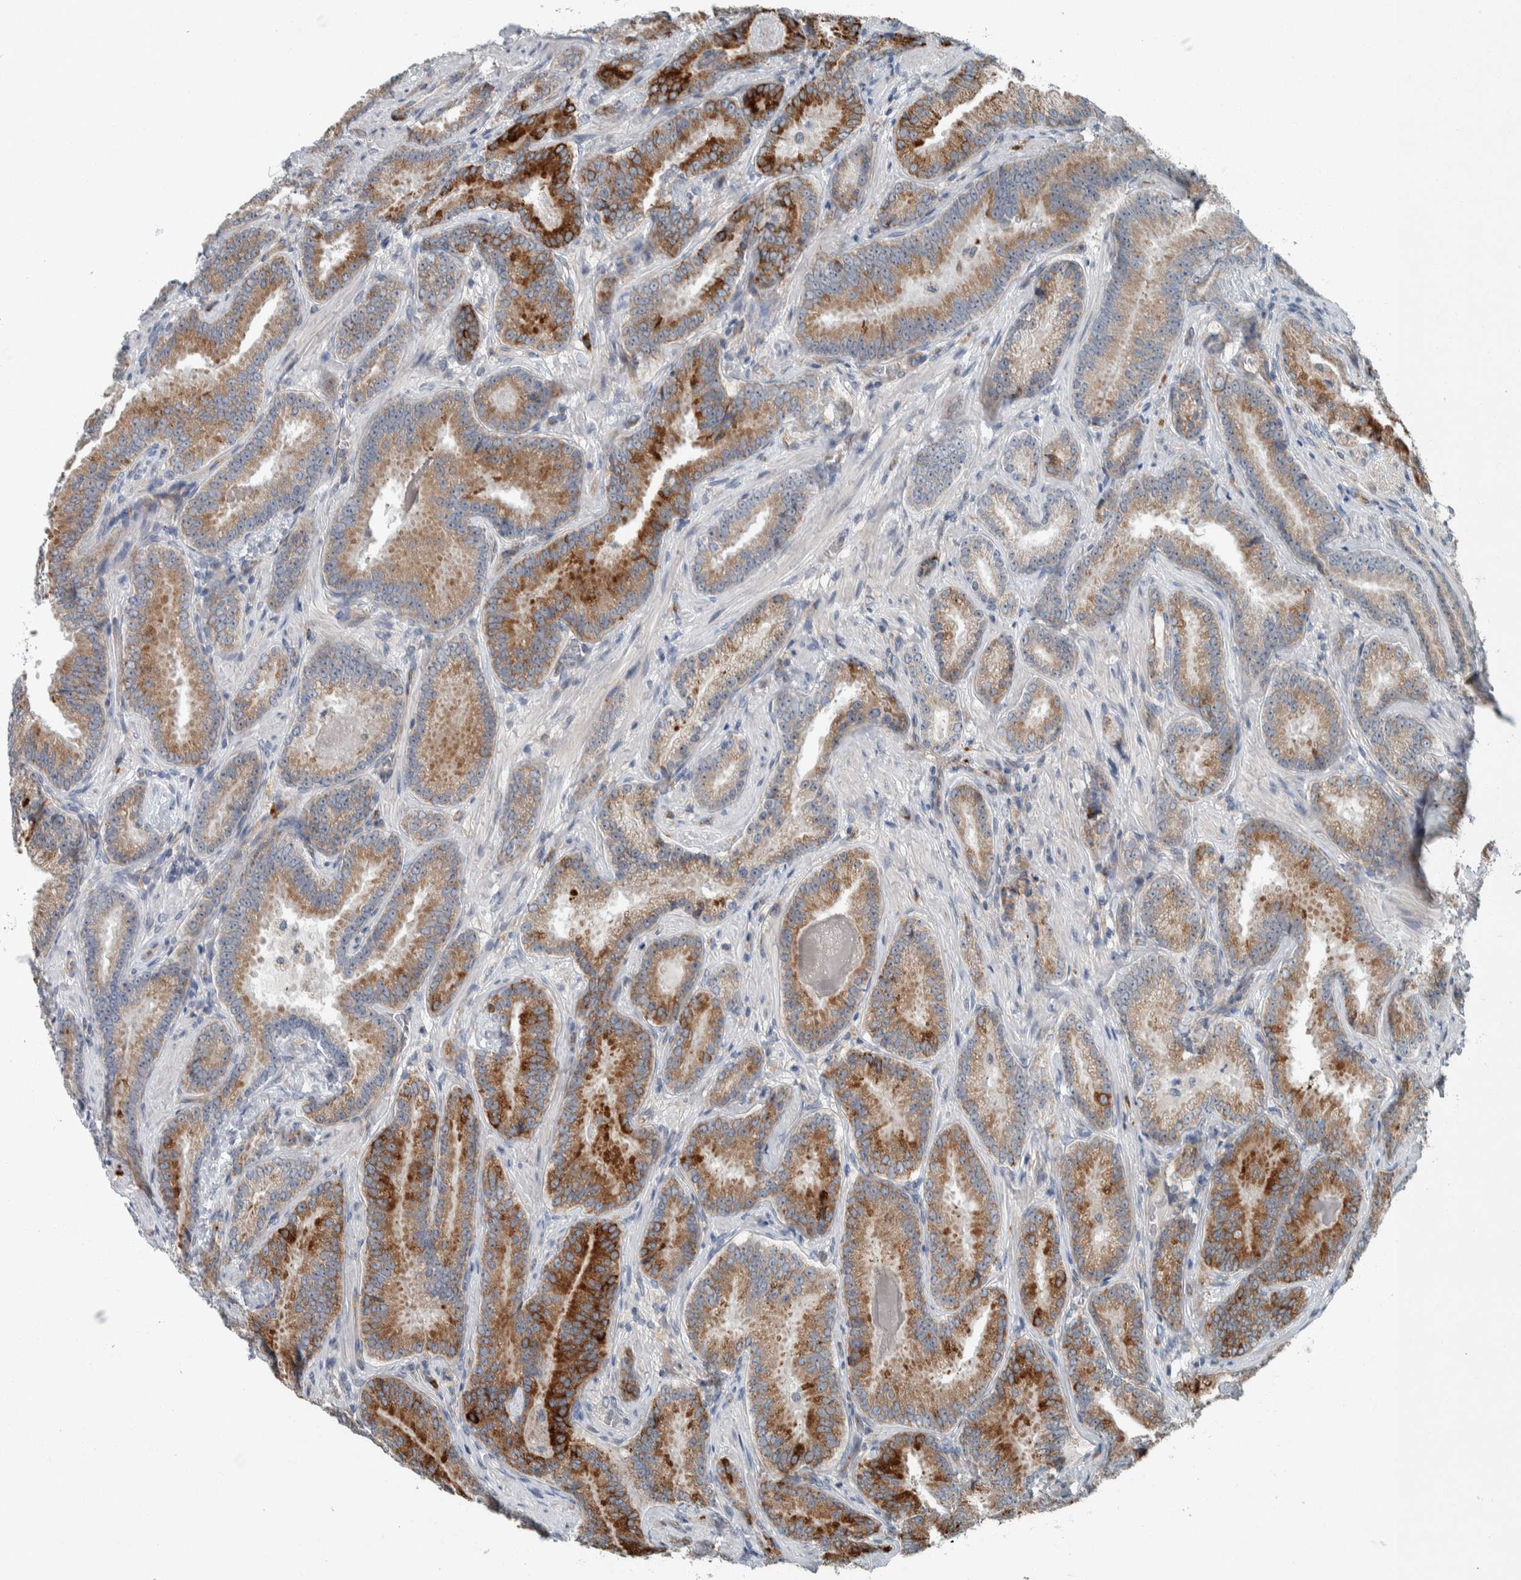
{"staining": {"intensity": "strong", "quantity": ">75%", "location": "cytoplasmic/membranous"}, "tissue": "prostate cancer", "cell_type": "Tumor cells", "image_type": "cancer", "snomed": [{"axis": "morphology", "description": "Adenocarcinoma, Low grade"}, {"axis": "topography", "description": "Prostate"}], "caption": "Protein expression by immunohistochemistry (IHC) exhibits strong cytoplasmic/membranous staining in about >75% of tumor cells in adenocarcinoma (low-grade) (prostate). Immunohistochemistry (ihc) stains the protein in brown and the nuclei are stained blue.", "gene": "USP25", "patient": {"sex": "male", "age": 51}}